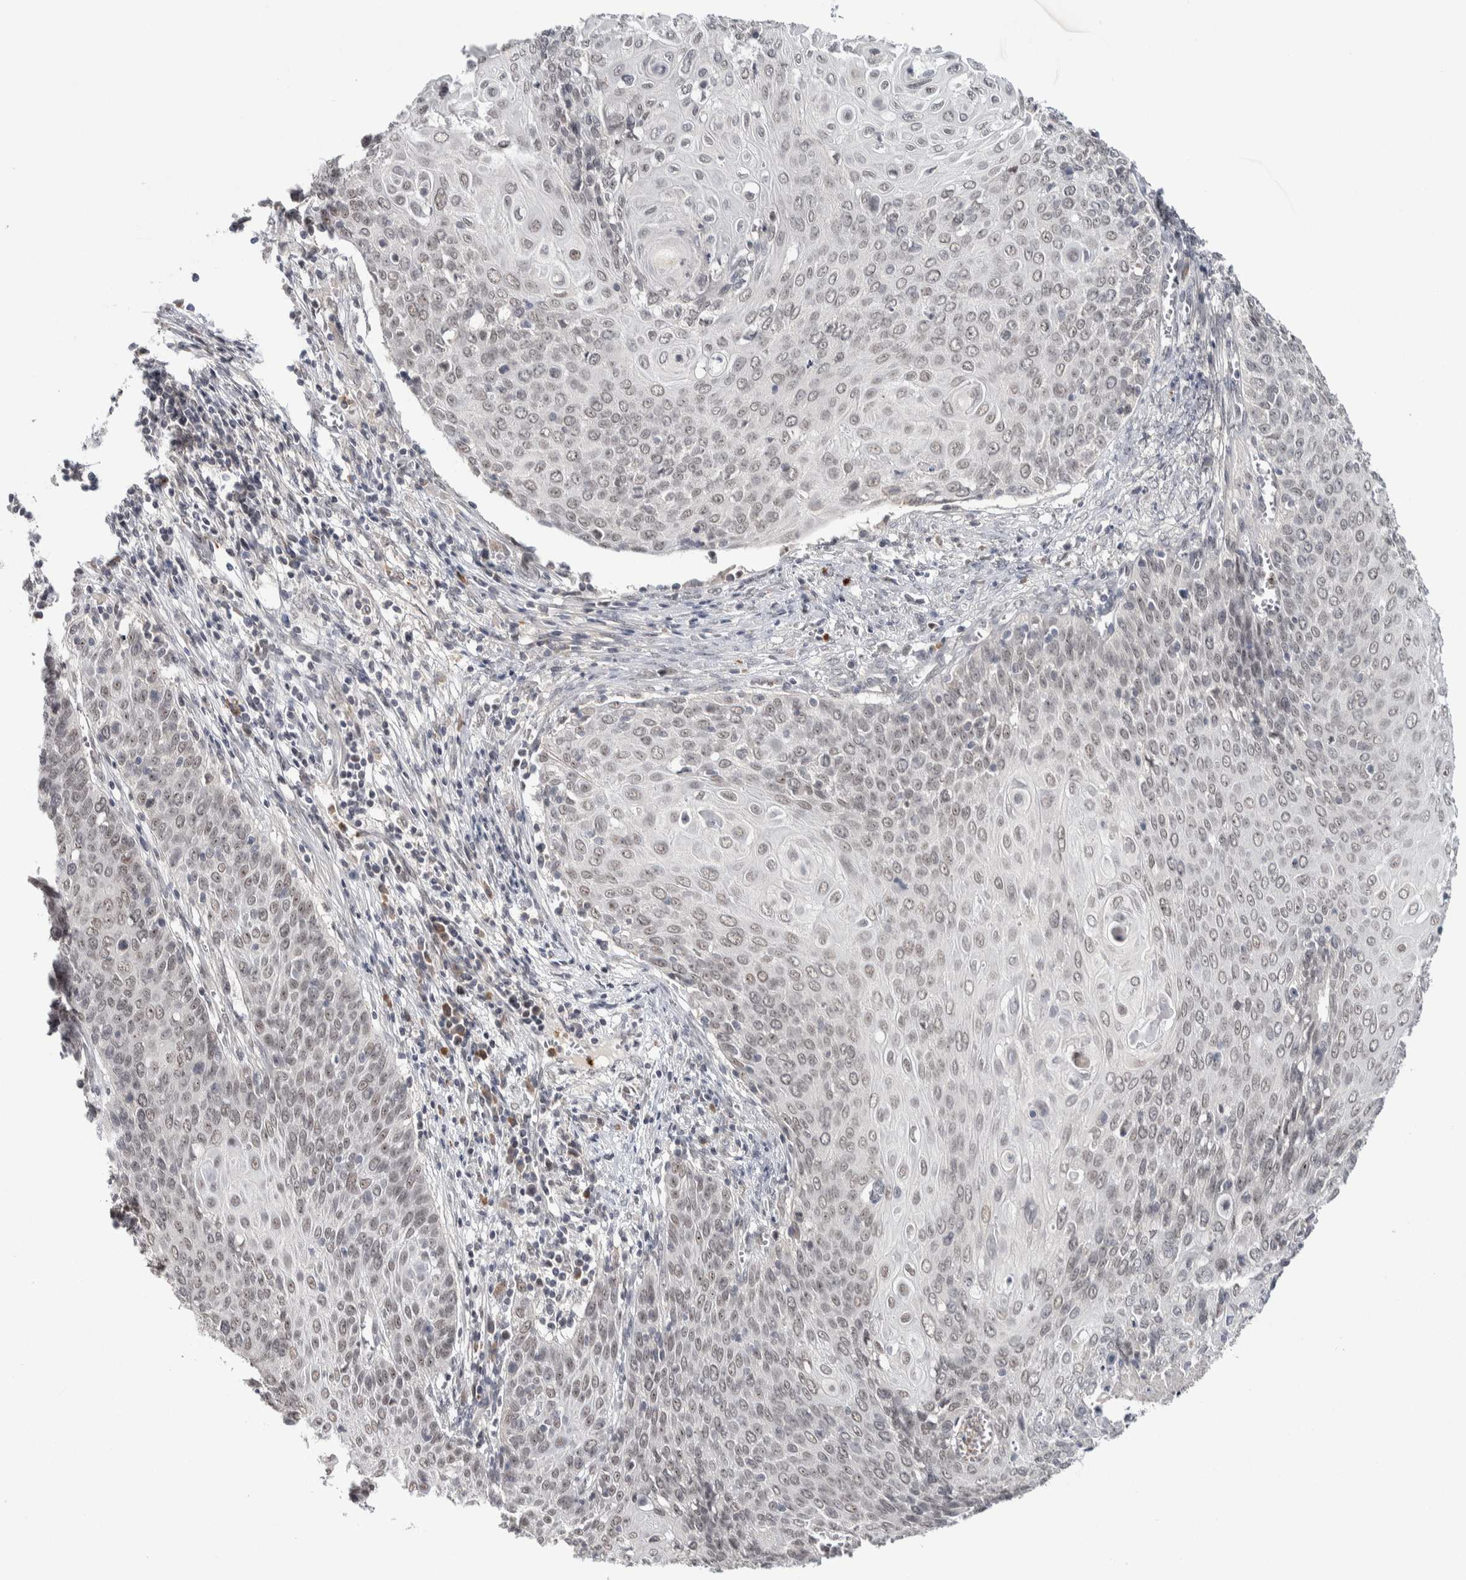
{"staining": {"intensity": "weak", "quantity": ">75%", "location": "nuclear"}, "tissue": "cervical cancer", "cell_type": "Tumor cells", "image_type": "cancer", "snomed": [{"axis": "morphology", "description": "Squamous cell carcinoma, NOS"}, {"axis": "topography", "description": "Cervix"}], "caption": "Cervical squamous cell carcinoma tissue reveals weak nuclear staining in approximately >75% of tumor cells", "gene": "ASPN", "patient": {"sex": "female", "age": 39}}